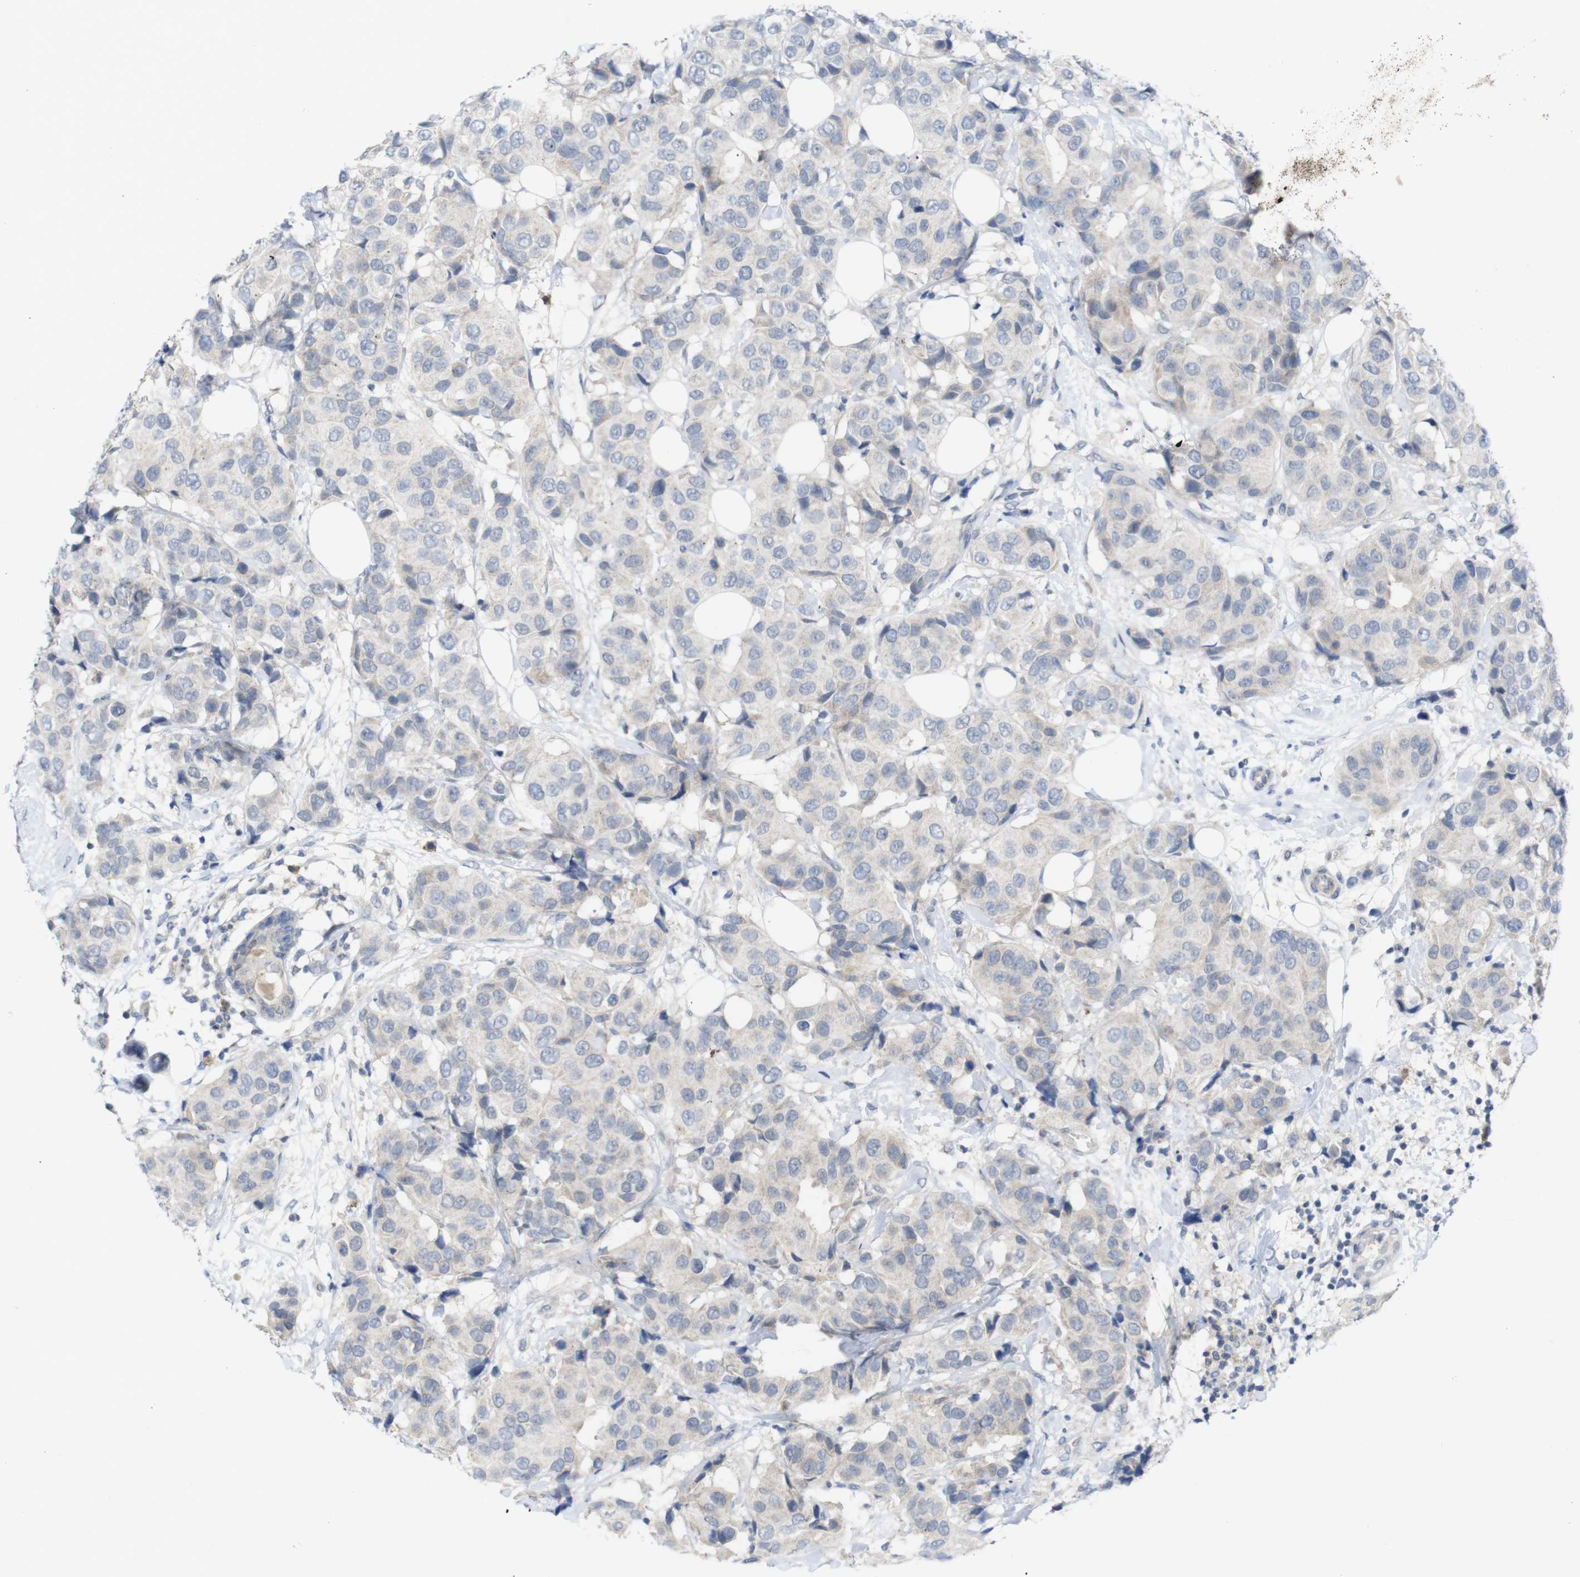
{"staining": {"intensity": "negative", "quantity": "none", "location": "none"}, "tissue": "breast cancer", "cell_type": "Tumor cells", "image_type": "cancer", "snomed": [{"axis": "morphology", "description": "Normal tissue, NOS"}, {"axis": "morphology", "description": "Duct carcinoma"}, {"axis": "topography", "description": "Breast"}], "caption": "Immunohistochemistry micrograph of neoplastic tissue: human intraductal carcinoma (breast) stained with DAB (3,3'-diaminobenzidine) displays no significant protein staining in tumor cells.", "gene": "SLAMF7", "patient": {"sex": "female", "age": 39}}